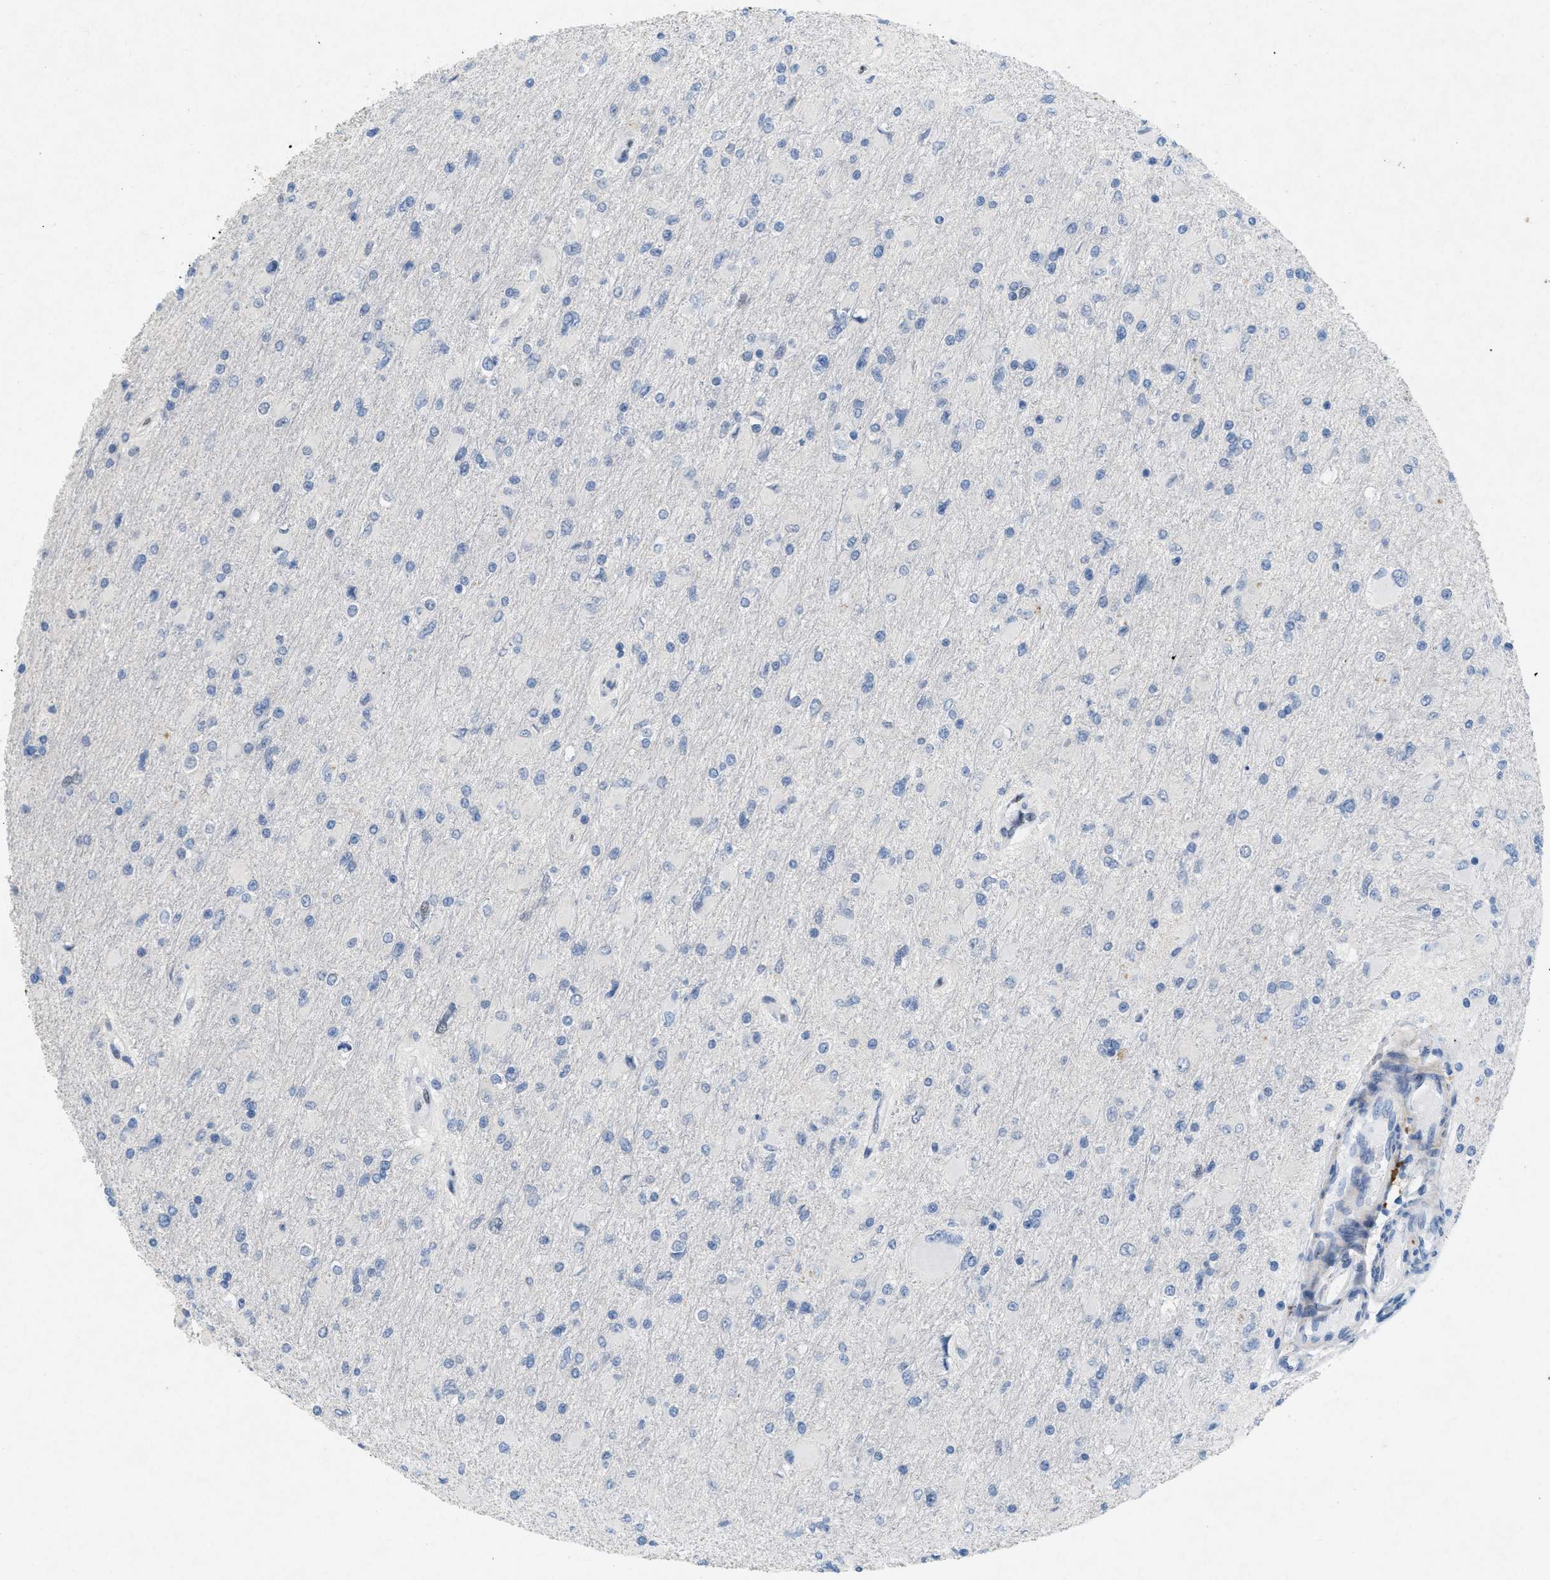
{"staining": {"intensity": "negative", "quantity": "none", "location": "none"}, "tissue": "glioma", "cell_type": "Tumor cells", "image_type": "cancer", "snomed": [{"axis": "morphology", "description": "Glioma, malignant, High grade"}, {"axis": "topography", "description": "Cerebral cortex"}], "caption": "IHC of high-grade glioma (malignant) shows no positivity in tumor cells. Nuclei are stained in blue.", "gene": "TASOR", "patient": {"sex": "female", "age": 36}}